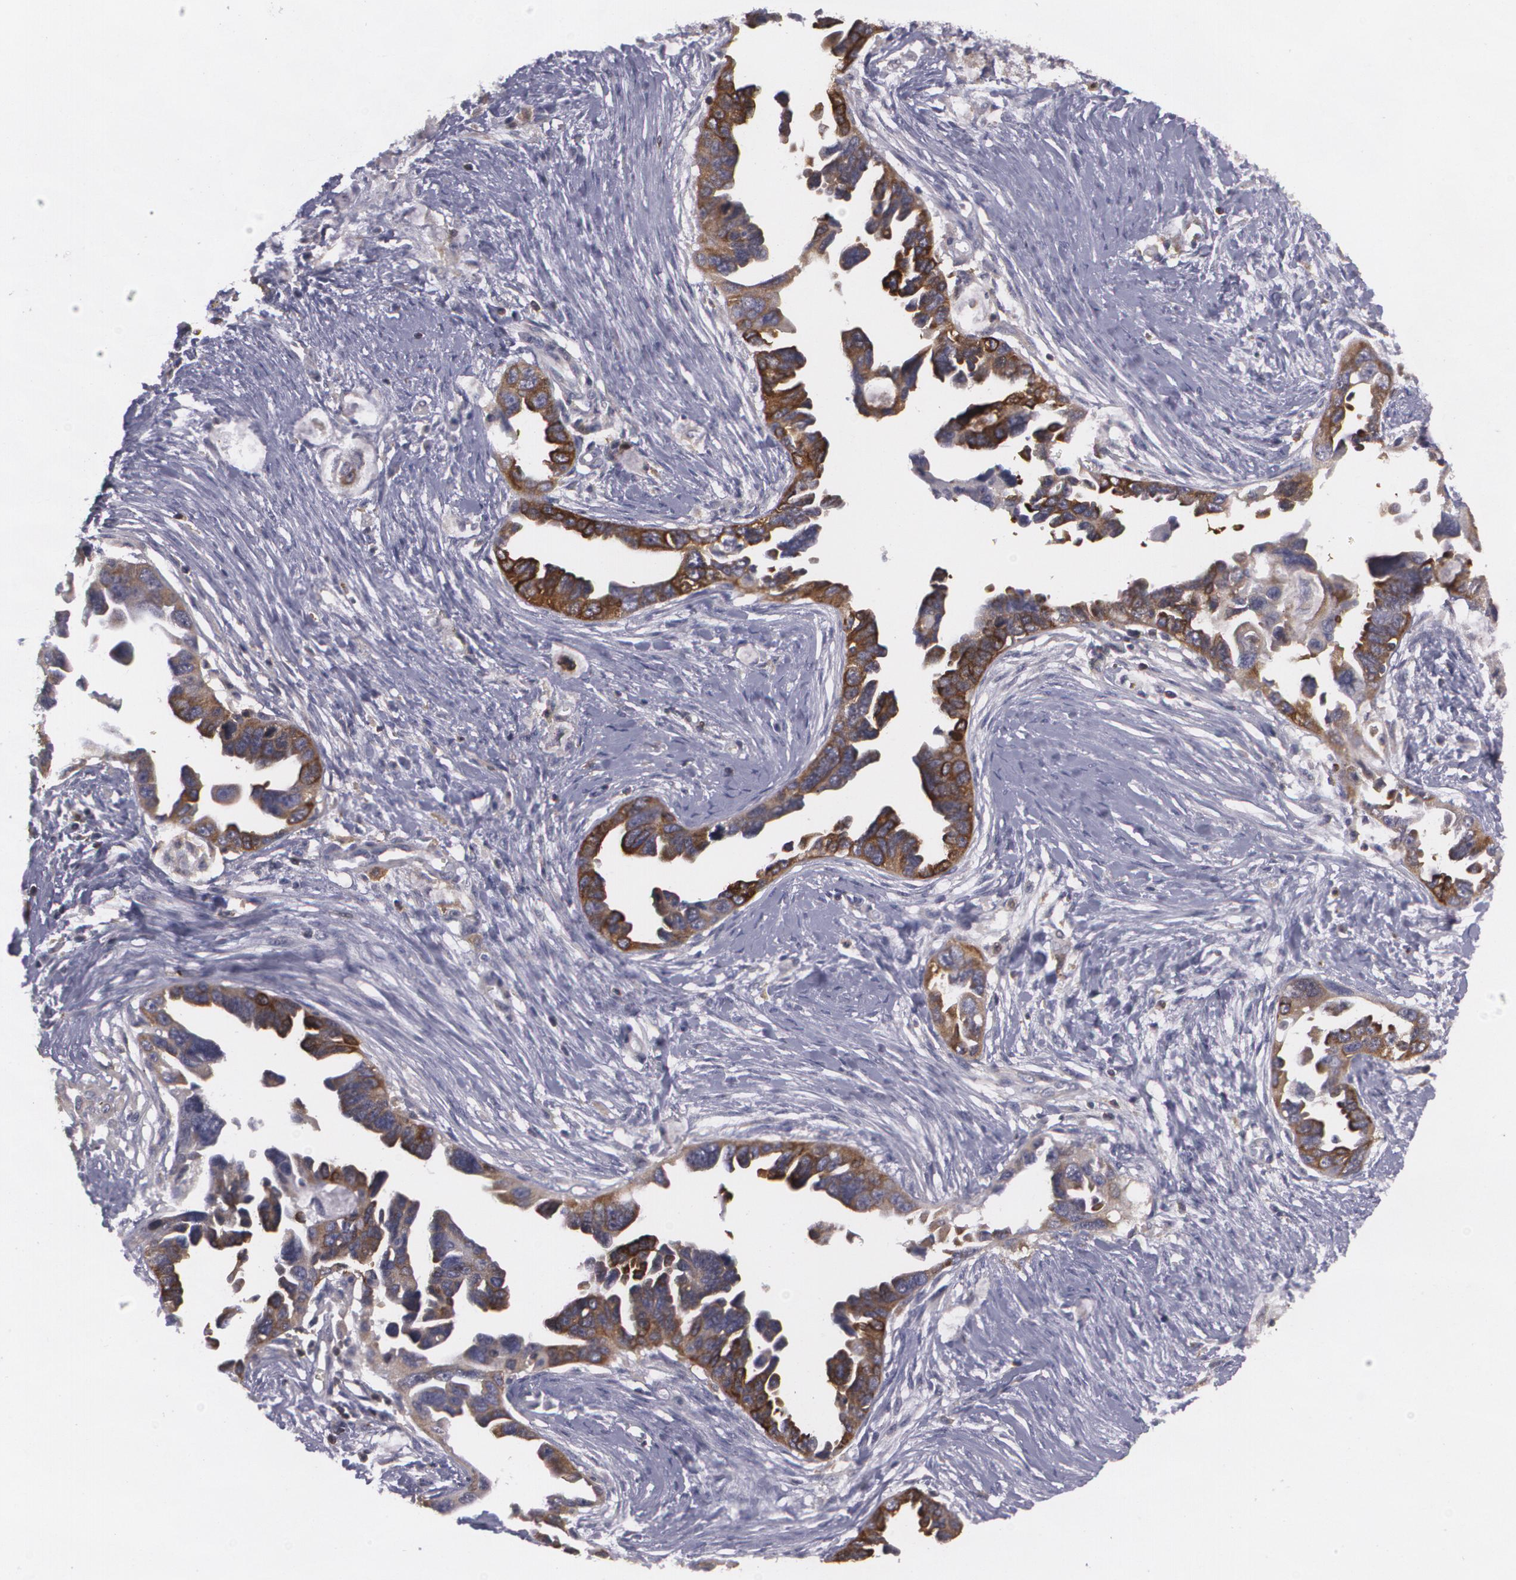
{"staining": {"intensity": "moderate", "quantity": "25%-75%", "location": "cytoplasmic/membranous"}, "tissue": "ovarian cancer", "cell_type": "Tumor cells", "image_type": "cancer", "snomed": [{"axis": "morphology", "description": "Cystadenocarcinoma, serous, NOS"}, {"axis": "topography", "description": "Ovary"}], "caption": "Brown immunohistochemical staining in human ovarian serous cystadenocarcinoma exhibits moderate cytoplasmic/membranous staining in approximately 25%-75% of tumor cells. The protein of interest is shown in brown color, while the nuclei are stained blue.", "gene": "BIN1", "patient": {"sex": "female", "age": 63}}